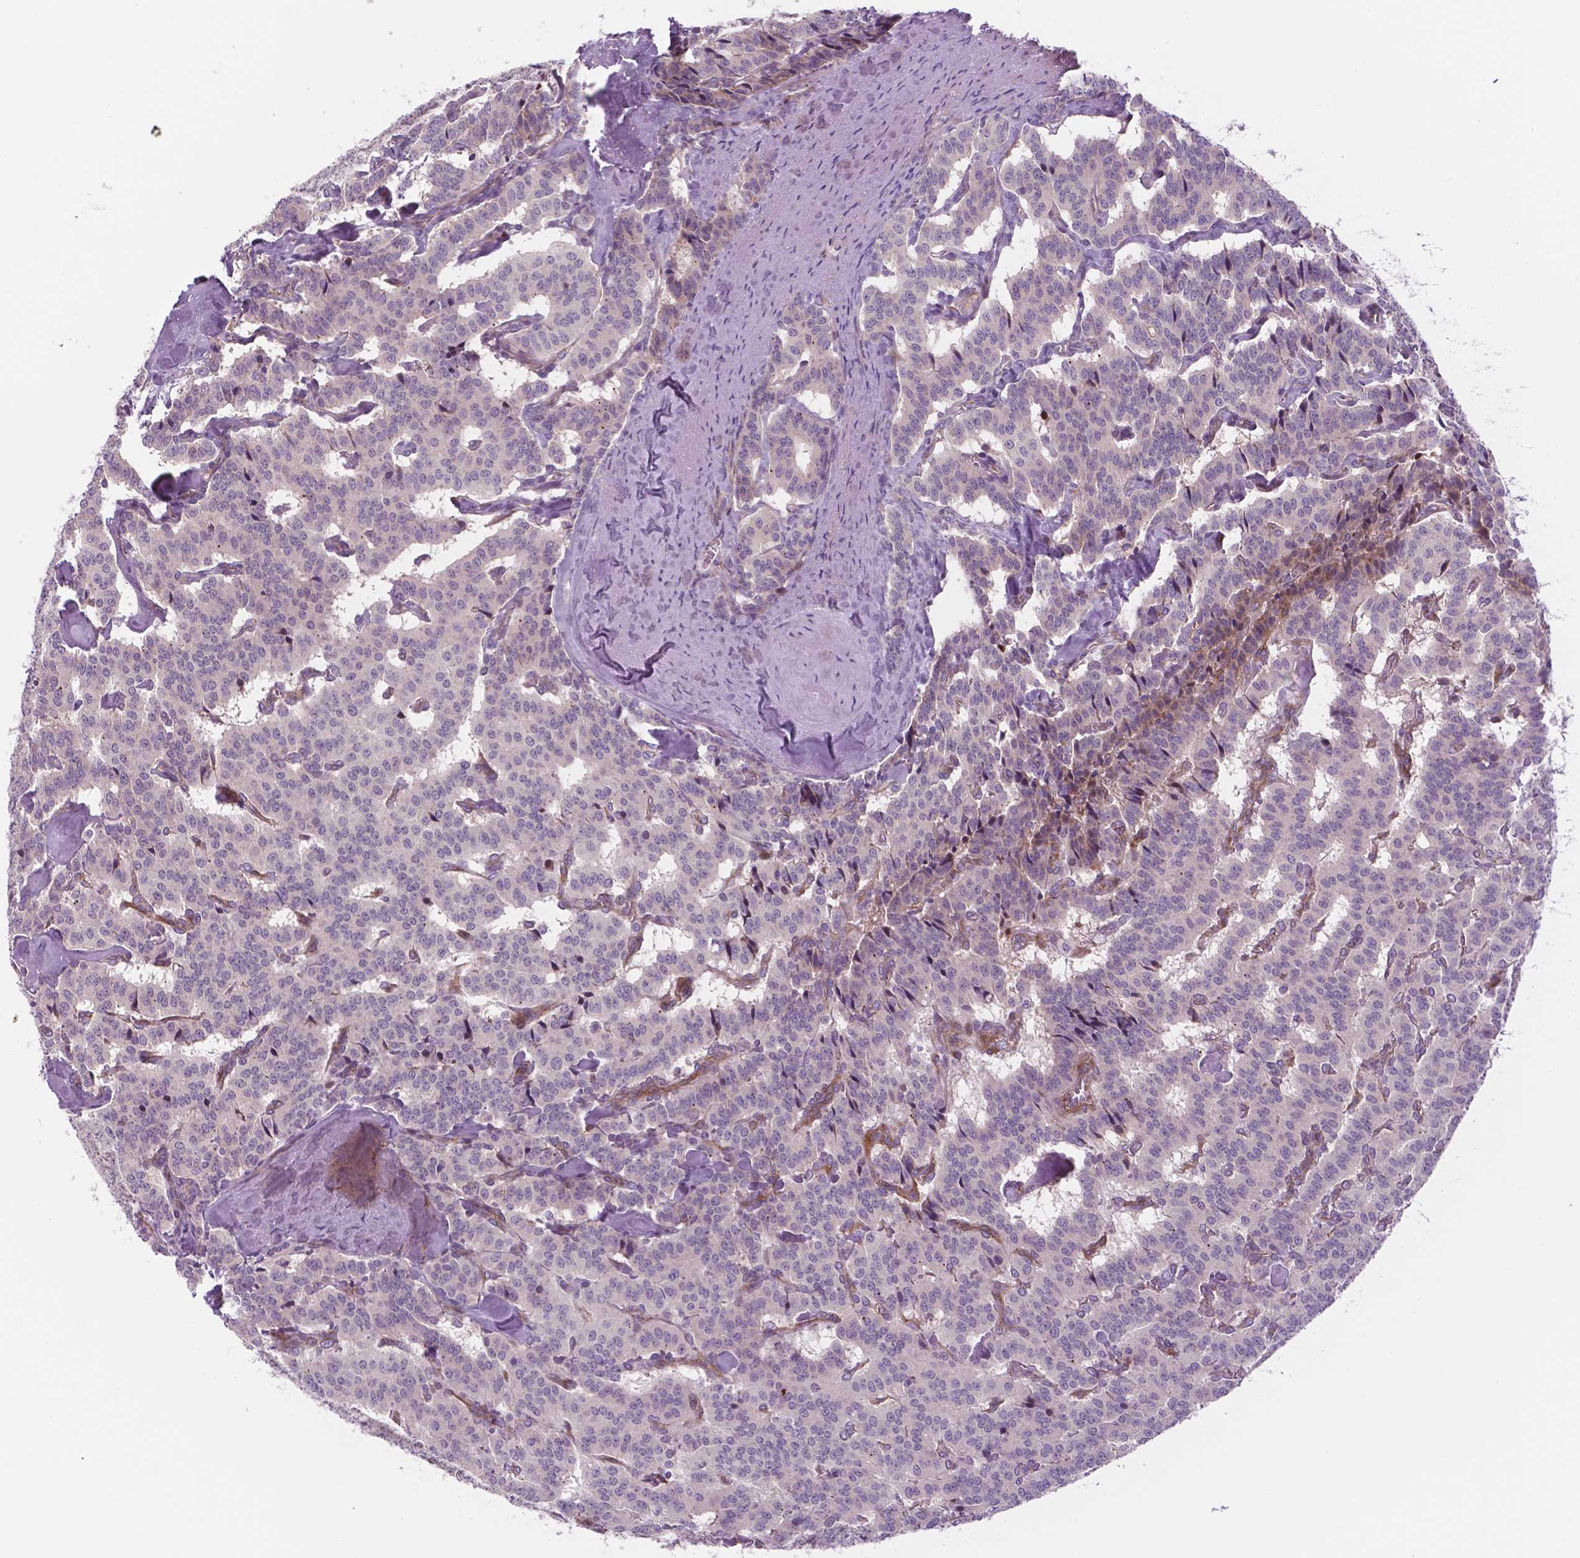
{"staining": {"intensity": "negative", "quantity": "none", "location": "none"}, "tissue": "carcinoid", "cell_type": "Tumor cells", "image_type": "cancer", "snomed": [{"axis": "morphology", "description": "Carcinoid, malignant, NOS"}, {"axis": "topography", "description": "Lung"}], "caption": "Protein analysis of carcinoid displays no significant positivity in tumor cells. (DAB (3,3'-diaminobenzidine) immunohistochemistry visualized using brightfield microscopy, high magnification).", "gene": "RND3", "patient": {"sex": "female", "age": 46}}